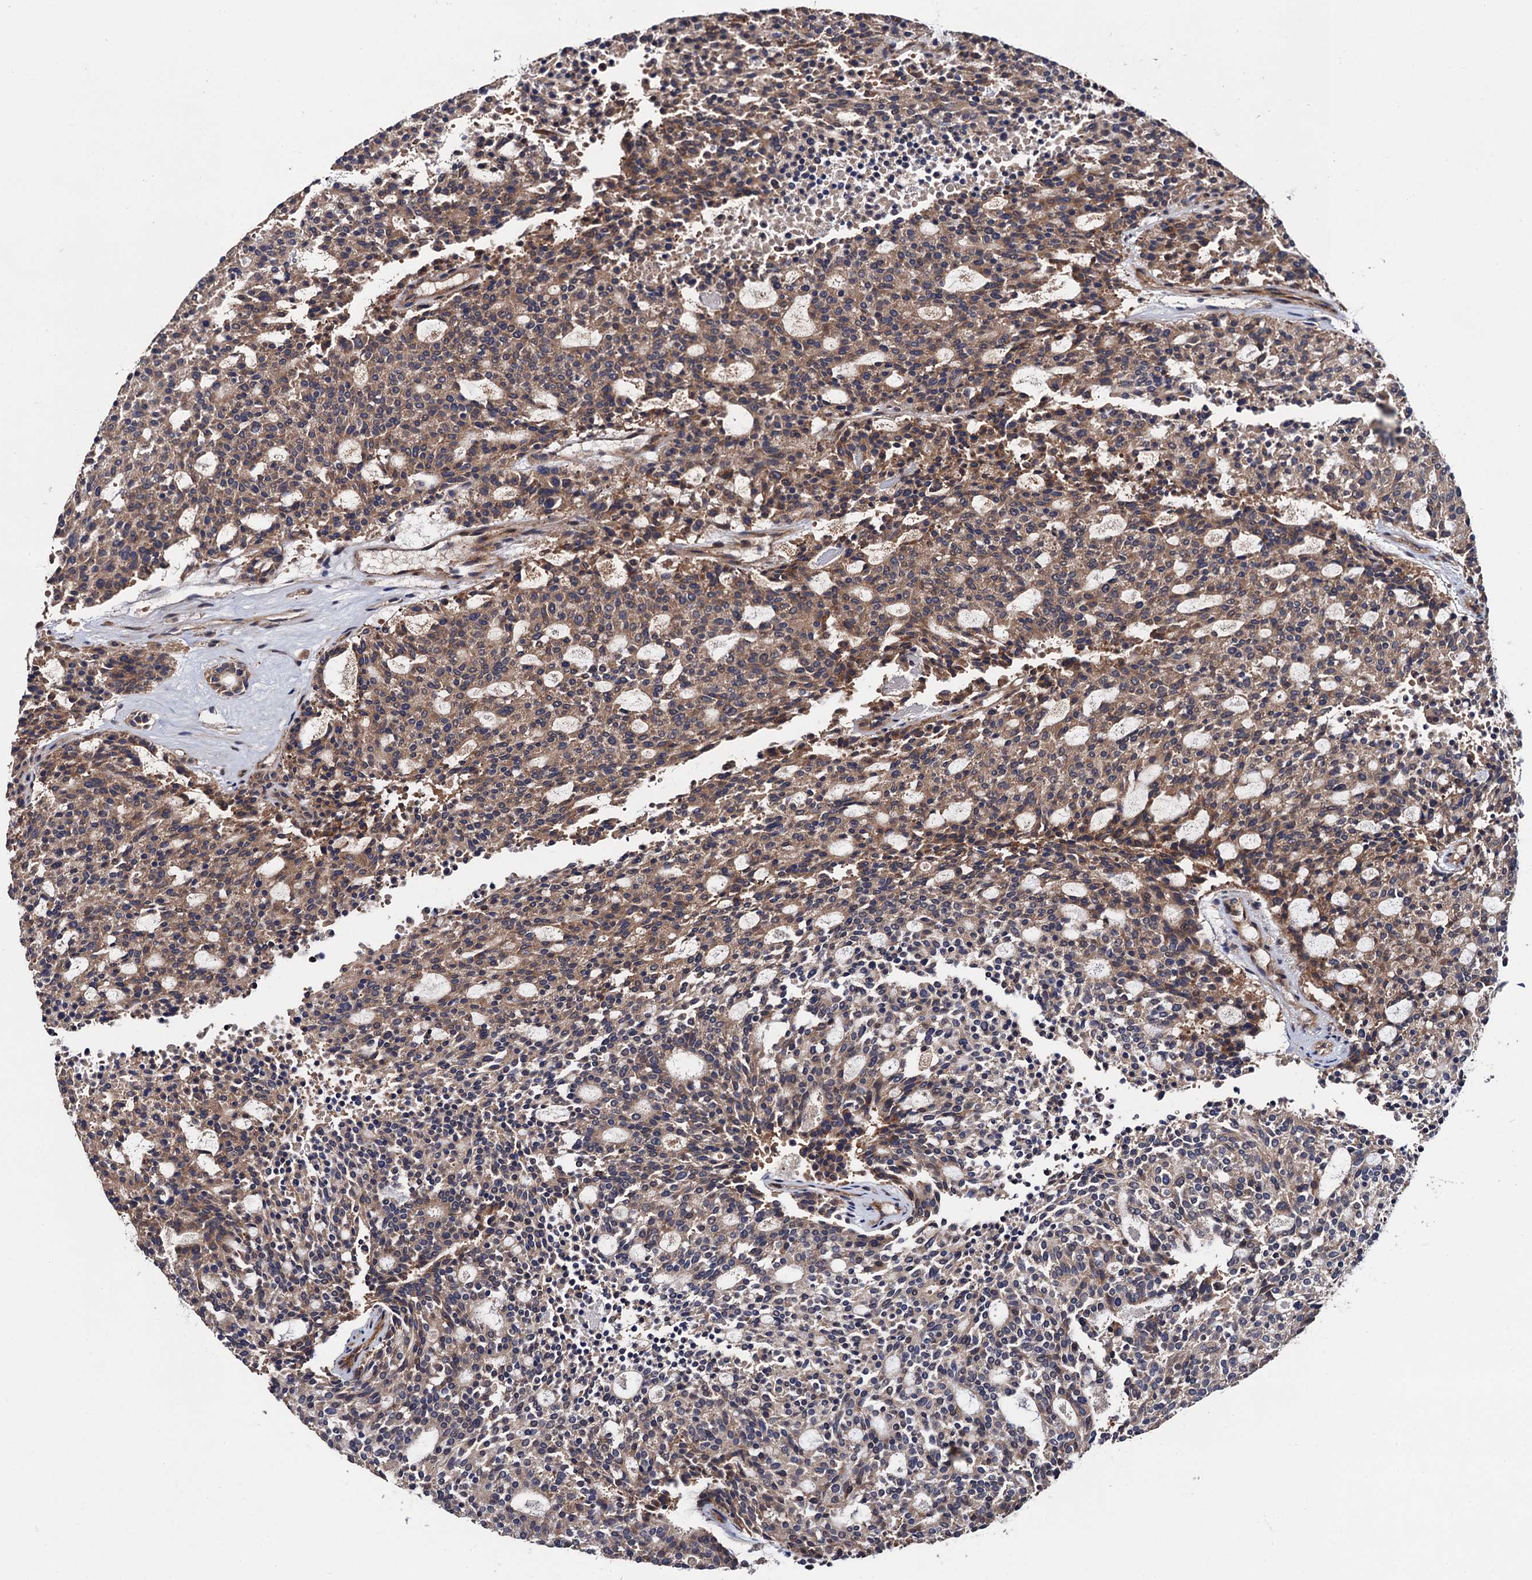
{"staining": {"intensity": "weak", "quantity": ">75%", "location": "cytoplasmic/membranous"}, "tissue": "carcinoid", "cell_type": "Tumor cells", "image_type": "cancer", "snomed": [{"axis": "morphology", "description": "Carcinoid, malignant, NOS"}, {"axis": "topography", "description": "Pancreas"}], "caption": "Immunohistochemistry image of carcinoid stained for a protein (brown), which displays low levels of weak cytoplasmic/membranous expression in approximately >75% of tumor cells.", "gene": "TRMT112", "patient": {"sex": "female", "age": 54}}